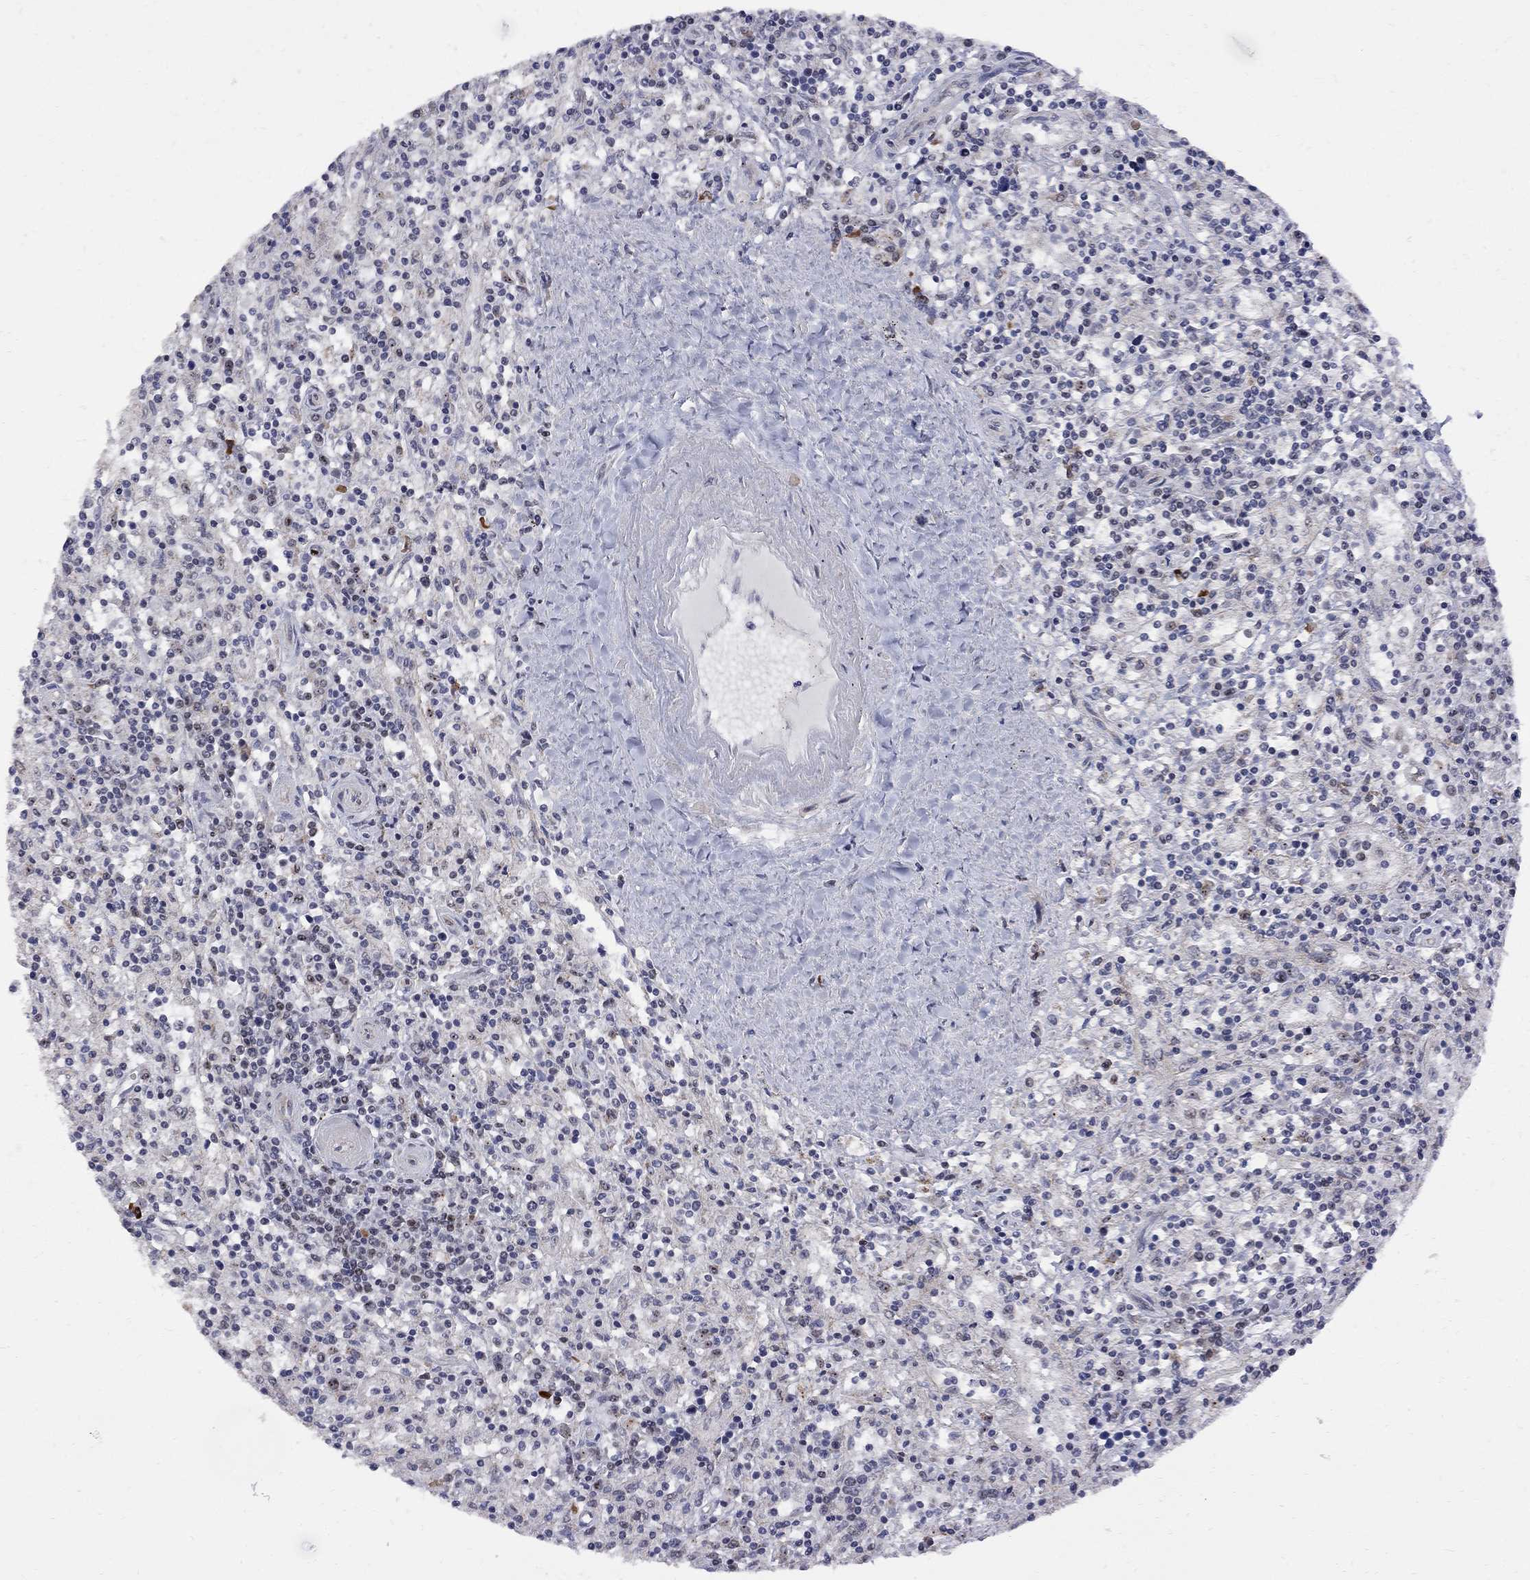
{"staining": {"intensity": "negative", "quantity": "none", "location": "none"}, "tissue": "lymphoma", "cell_type": "Tumor cells", "image_type": "cancer", "snomed": [{"axis": "morphology", "description": "Malignant lymphoma, non-Hodgkin's type, Low grade"}, {"axis": "topography", "description": "Spleen"}], "caption": "Photomicrograph shows no protein expression in tumor cells of malignant lymphoma, non-Hodgkin's type (low-grade) tissue.", "gene": "DHX33", "patient": {"sex": "male", "age": 62}}